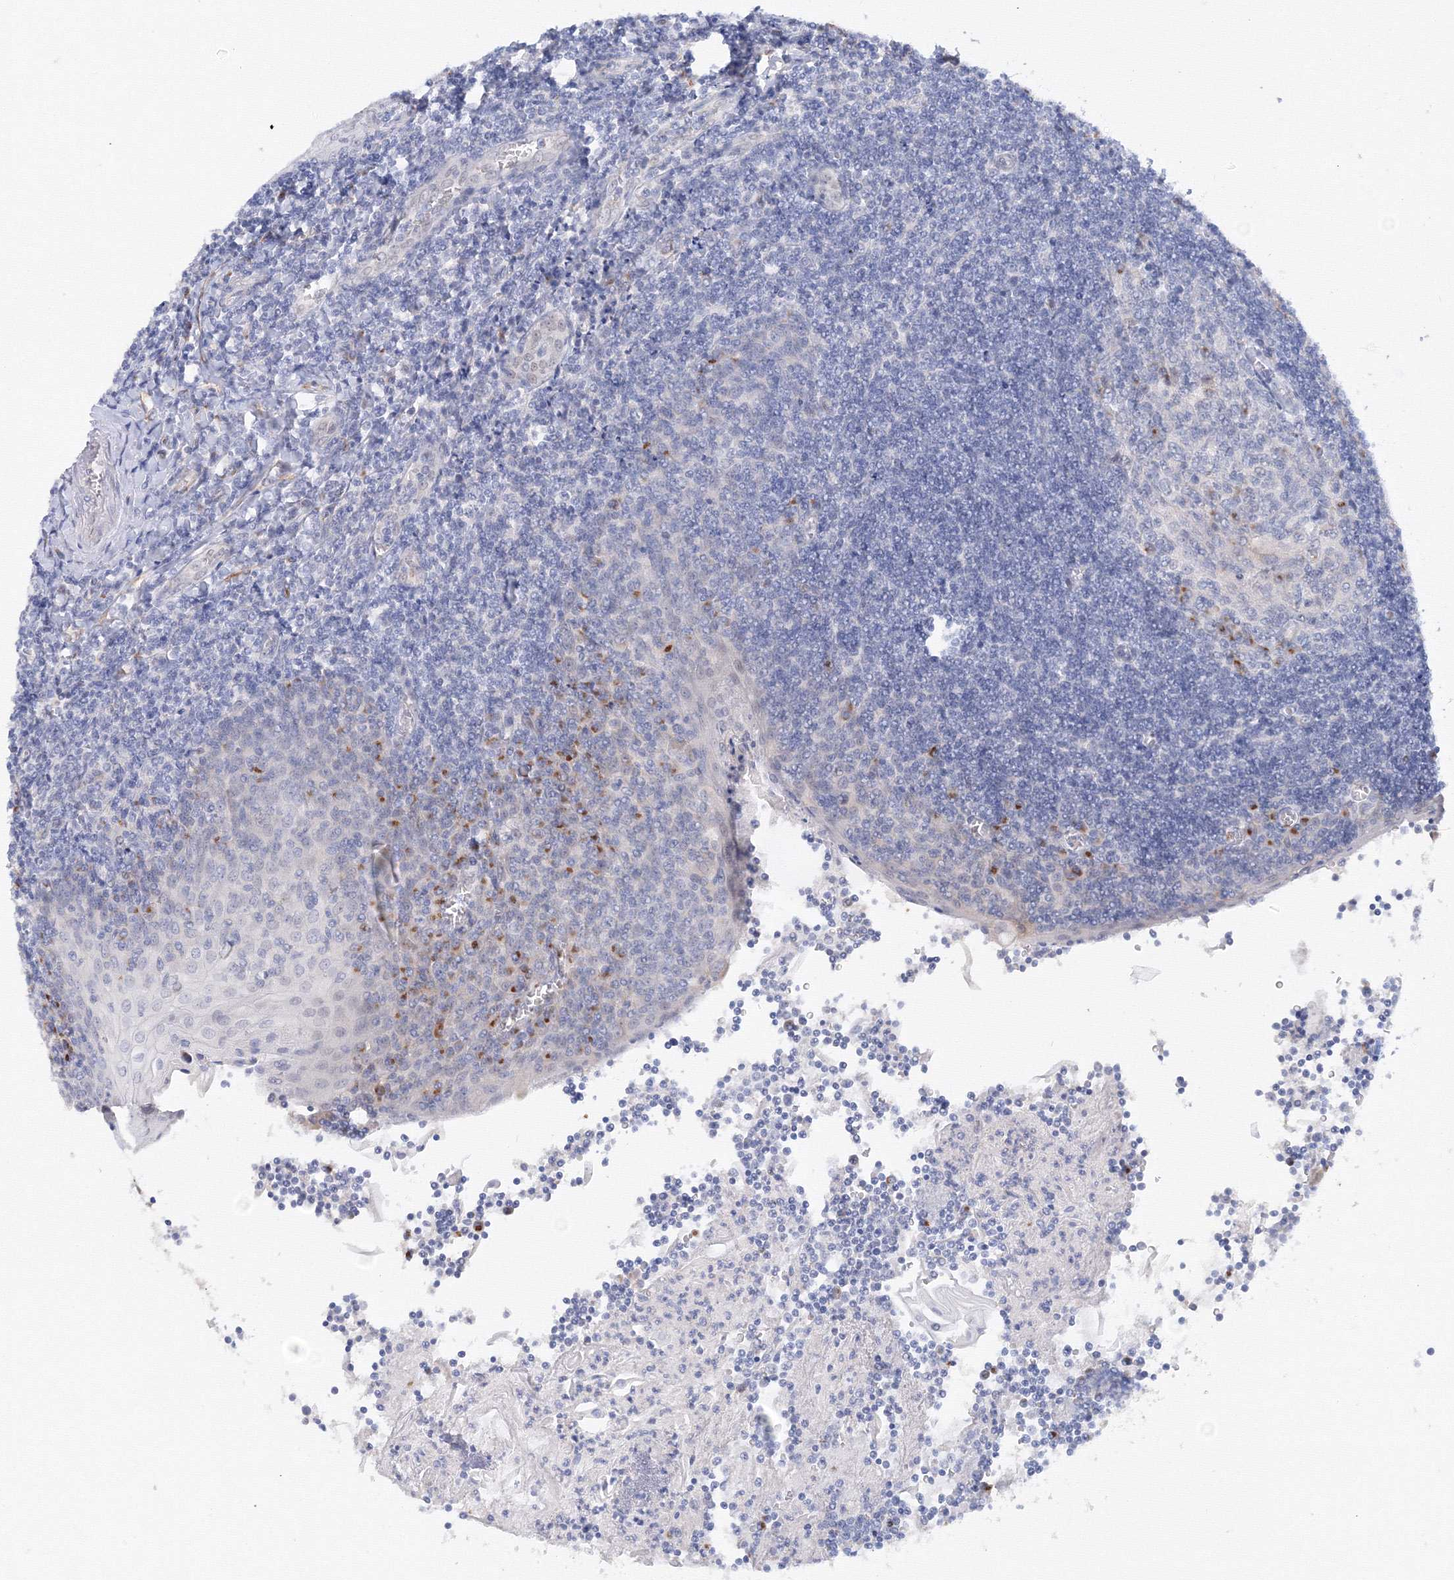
{"staining": {"intensity": "negative", "quantity": "none", "location": "none"}, "tissue": "tonsil", "cell_type": "Germinal center cells", "image_type": "normal", "snomed": [{"axis": "morphology", "description": "Normal tissue, NOS"}, {"axis": "topography", "description": "Tonsil"}], "caption": "IHC micrograph of benign tonsil: tonsil stained with DAB reveals no significant protein positivity in germinal center cells.", "gene": "TAMM41", "patient": {"sex": "male", "age": 27}}